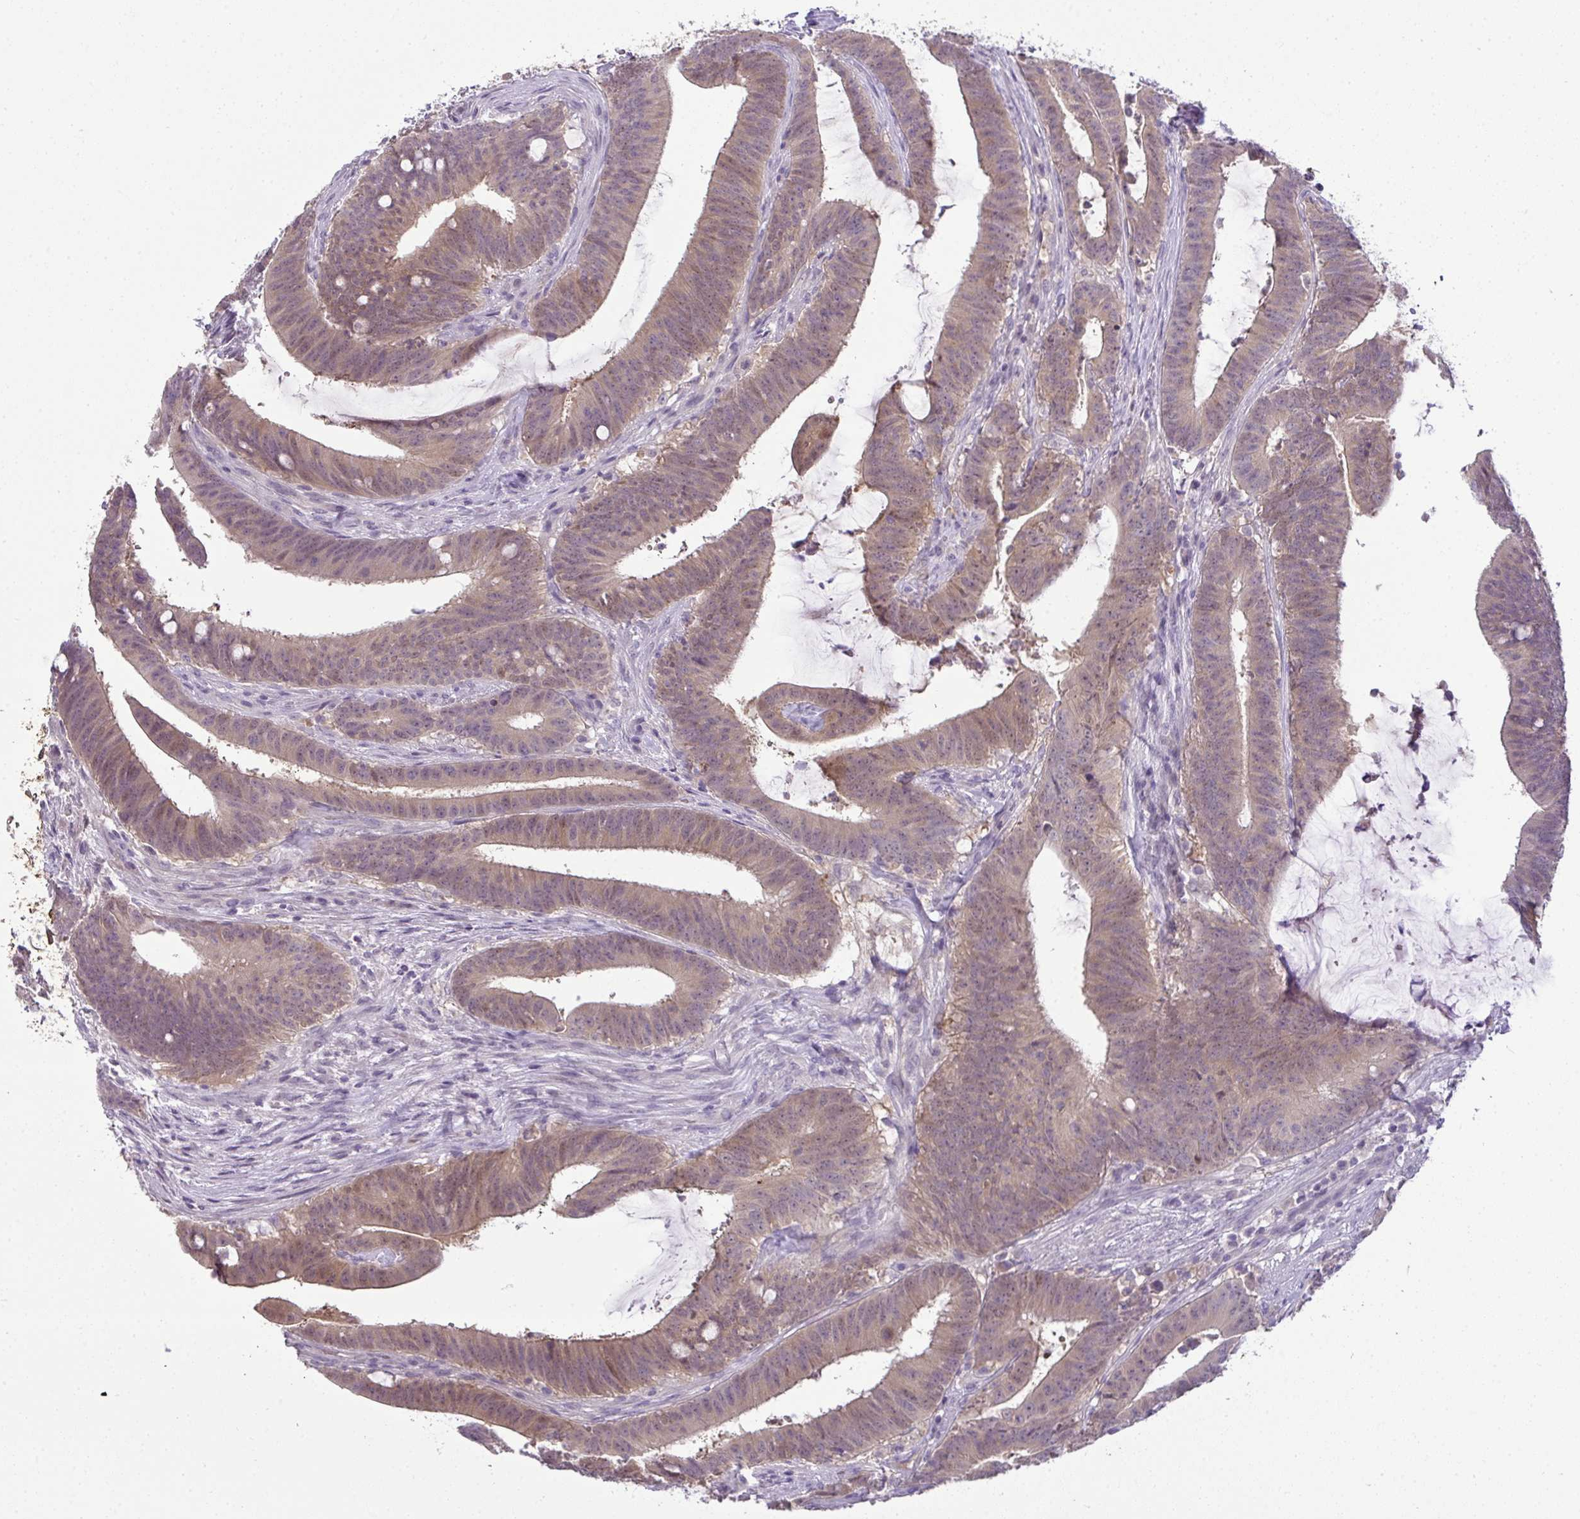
{"staining": {"intensity": "weak", "quantity": "25%-75%", "location": "cytoplasmic/membranous,nuclear"}, "tissue": "colorectal cancer", "cell_type": "Tumor cells", "image_type": "cancer", "snomed": [{"axis": "morphology", "description": "Adenocarcinoma, NOS"}, {"axis": "topography", "description": "Colon"}], "caption": "Colorectal adenocarcinoma stained with DAB IHC exhibits low levels of weak cytoplasmic/membranous and nuclear staining in approximately 25%-75% of tumor cells. The staining was performed using DAB (3,3'-diaminobenzidine) to visualize the protein expression in brown, while the nuclei were stained in blue with hematoxylin (Magnification: 20x).", "gene": "CMPK1", "patient": {"sex": "female", "age": 43}}